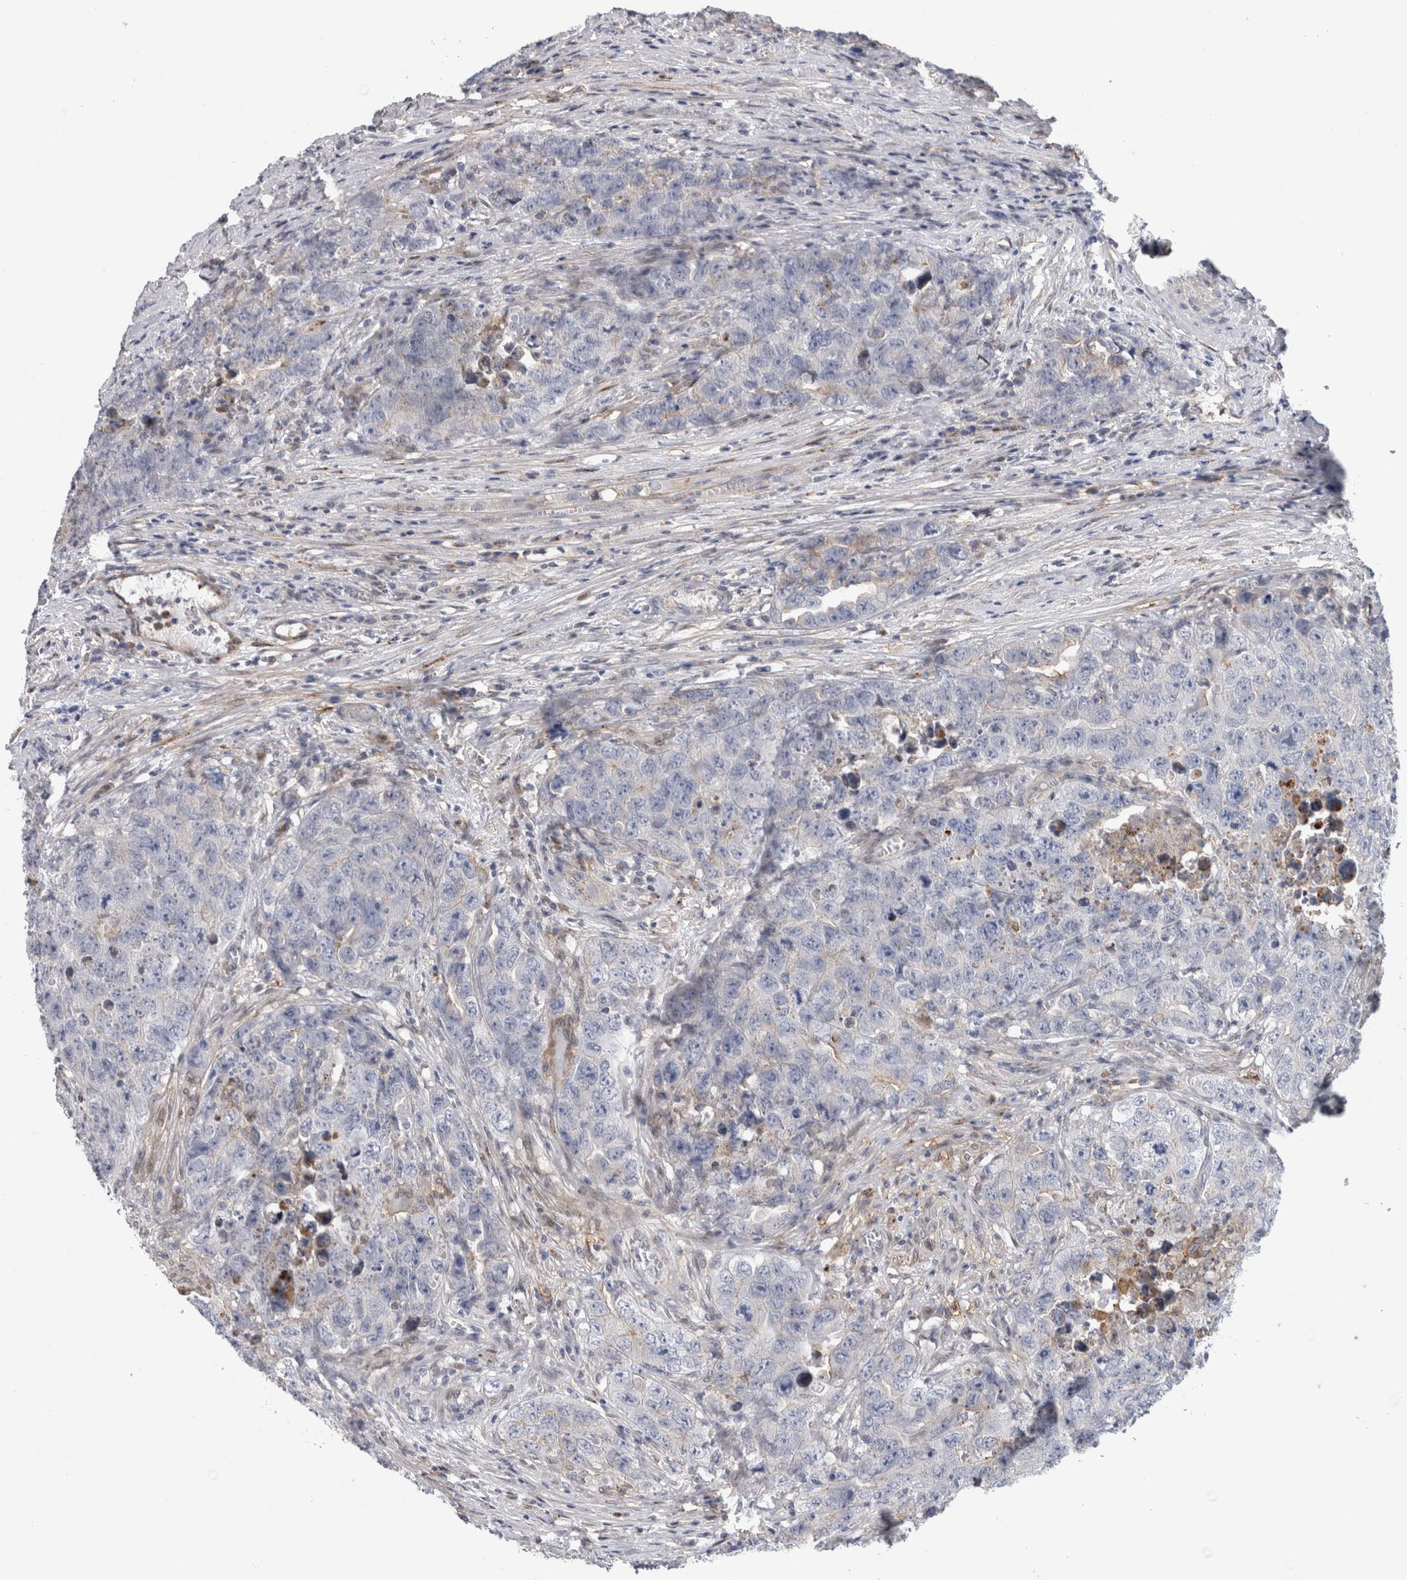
{"staining": {"intensity": "negative", "quantity": "none", "location": "none"}, "tissue": "testis cancer", "cell_type": "Tumor cells", "image_type": "cancer", "snomed": [{"axis": "morphology", "description": "Seminoma, NOS"}, {"axis": "morphology", "description": "Carcinoma, Embryonal, NOS"}, {"axis": "topography", "description": "Testis"}], "caption": "Human testis embryonal carcinoma stained for a protein using immunohistochemistry (IHC) shows no positivity in tumor cells.", "gene": "DNAJC24", "patient": {"sex": "male", "age": 43}}